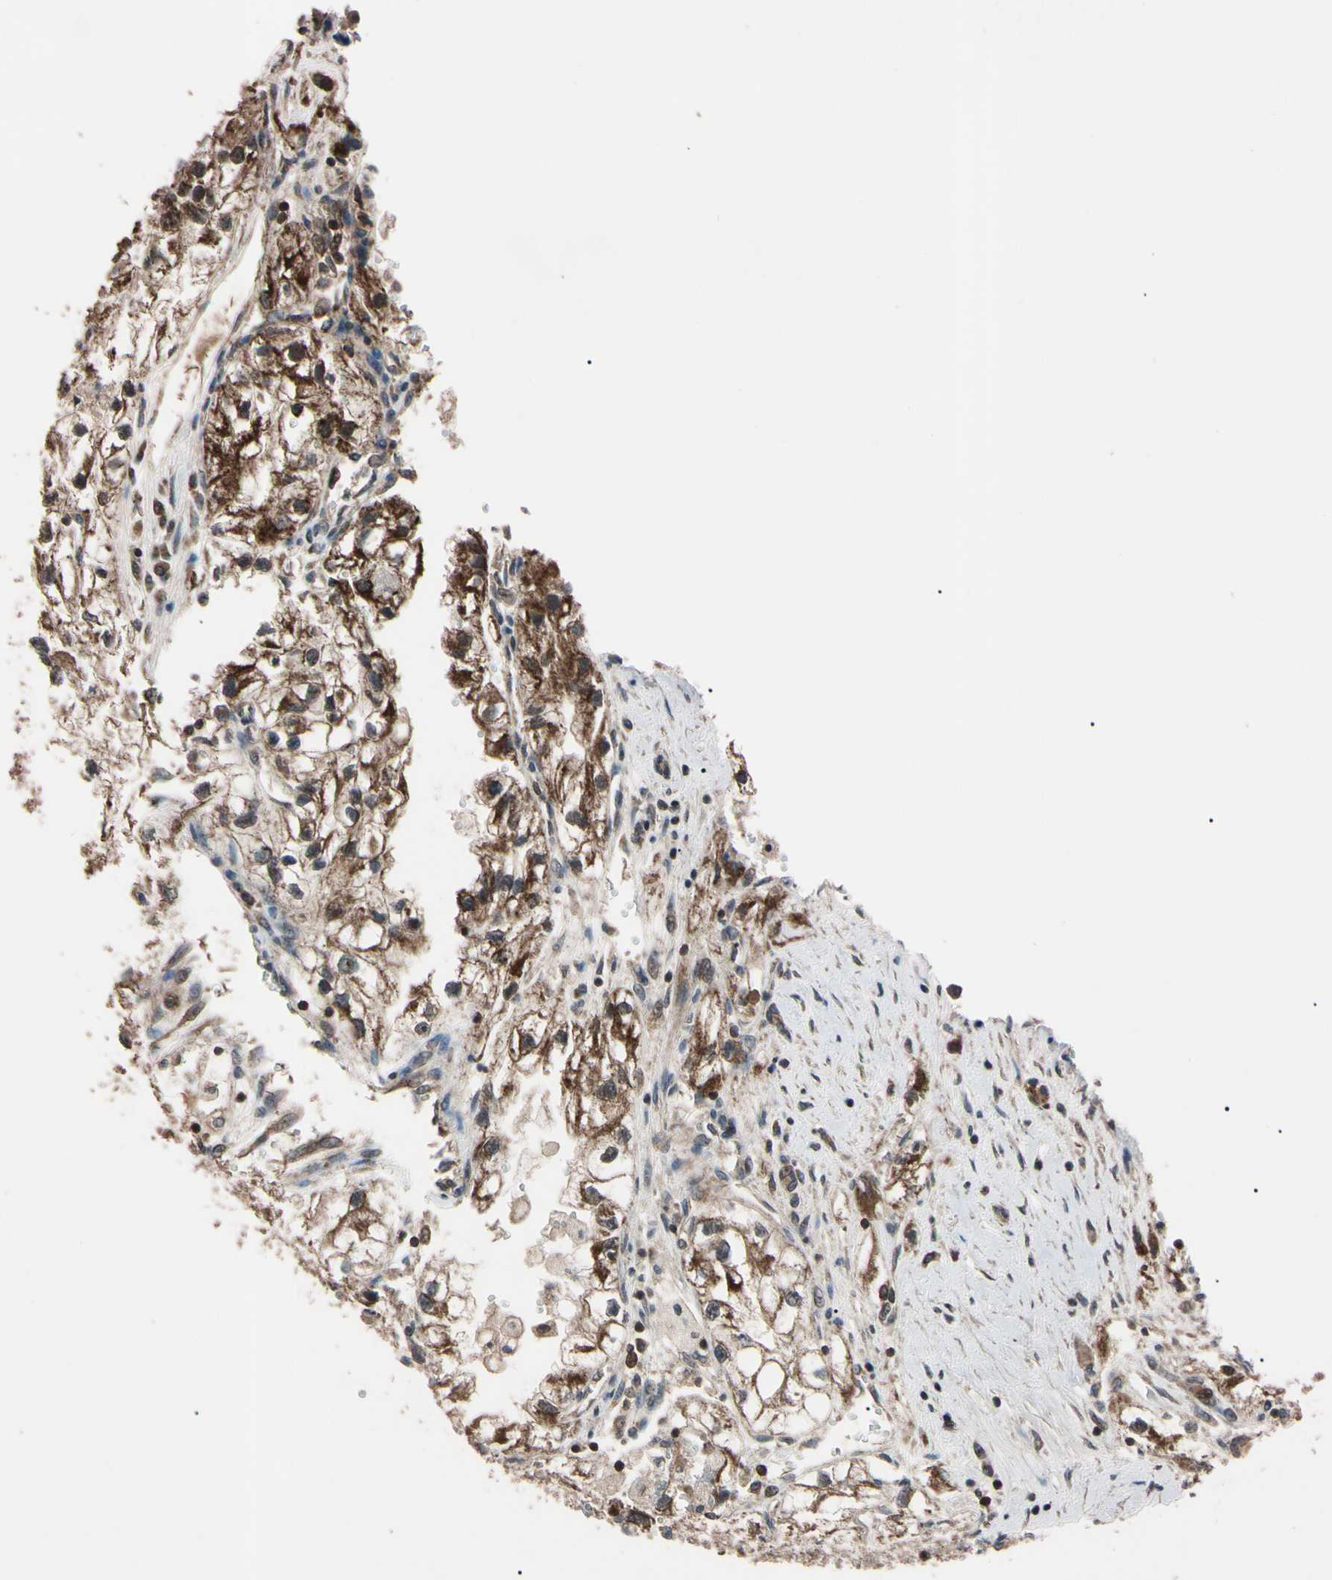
{"staining": {"intensity": "moderate", "quantity": ">75%", "location": "cytoplasmic/membranous"}, "tissue": "renal cancer", "cell_type": "Tumor cells", "image_type": "cancer", "snomed": [{"axis": "morphology", "description": "Adenocarcinoma, NOS"}, {"axis": "topography", "description": "Kidney"}], "caption": "There is medium levels of moderate cytoplasmic/membranous expression in tumor cells of renal cancer, as demonstrated by immunohistochemical staining (brown color).", "gene": "TNFRSF1A", "patient": {"sex": "female", "age": 70}}